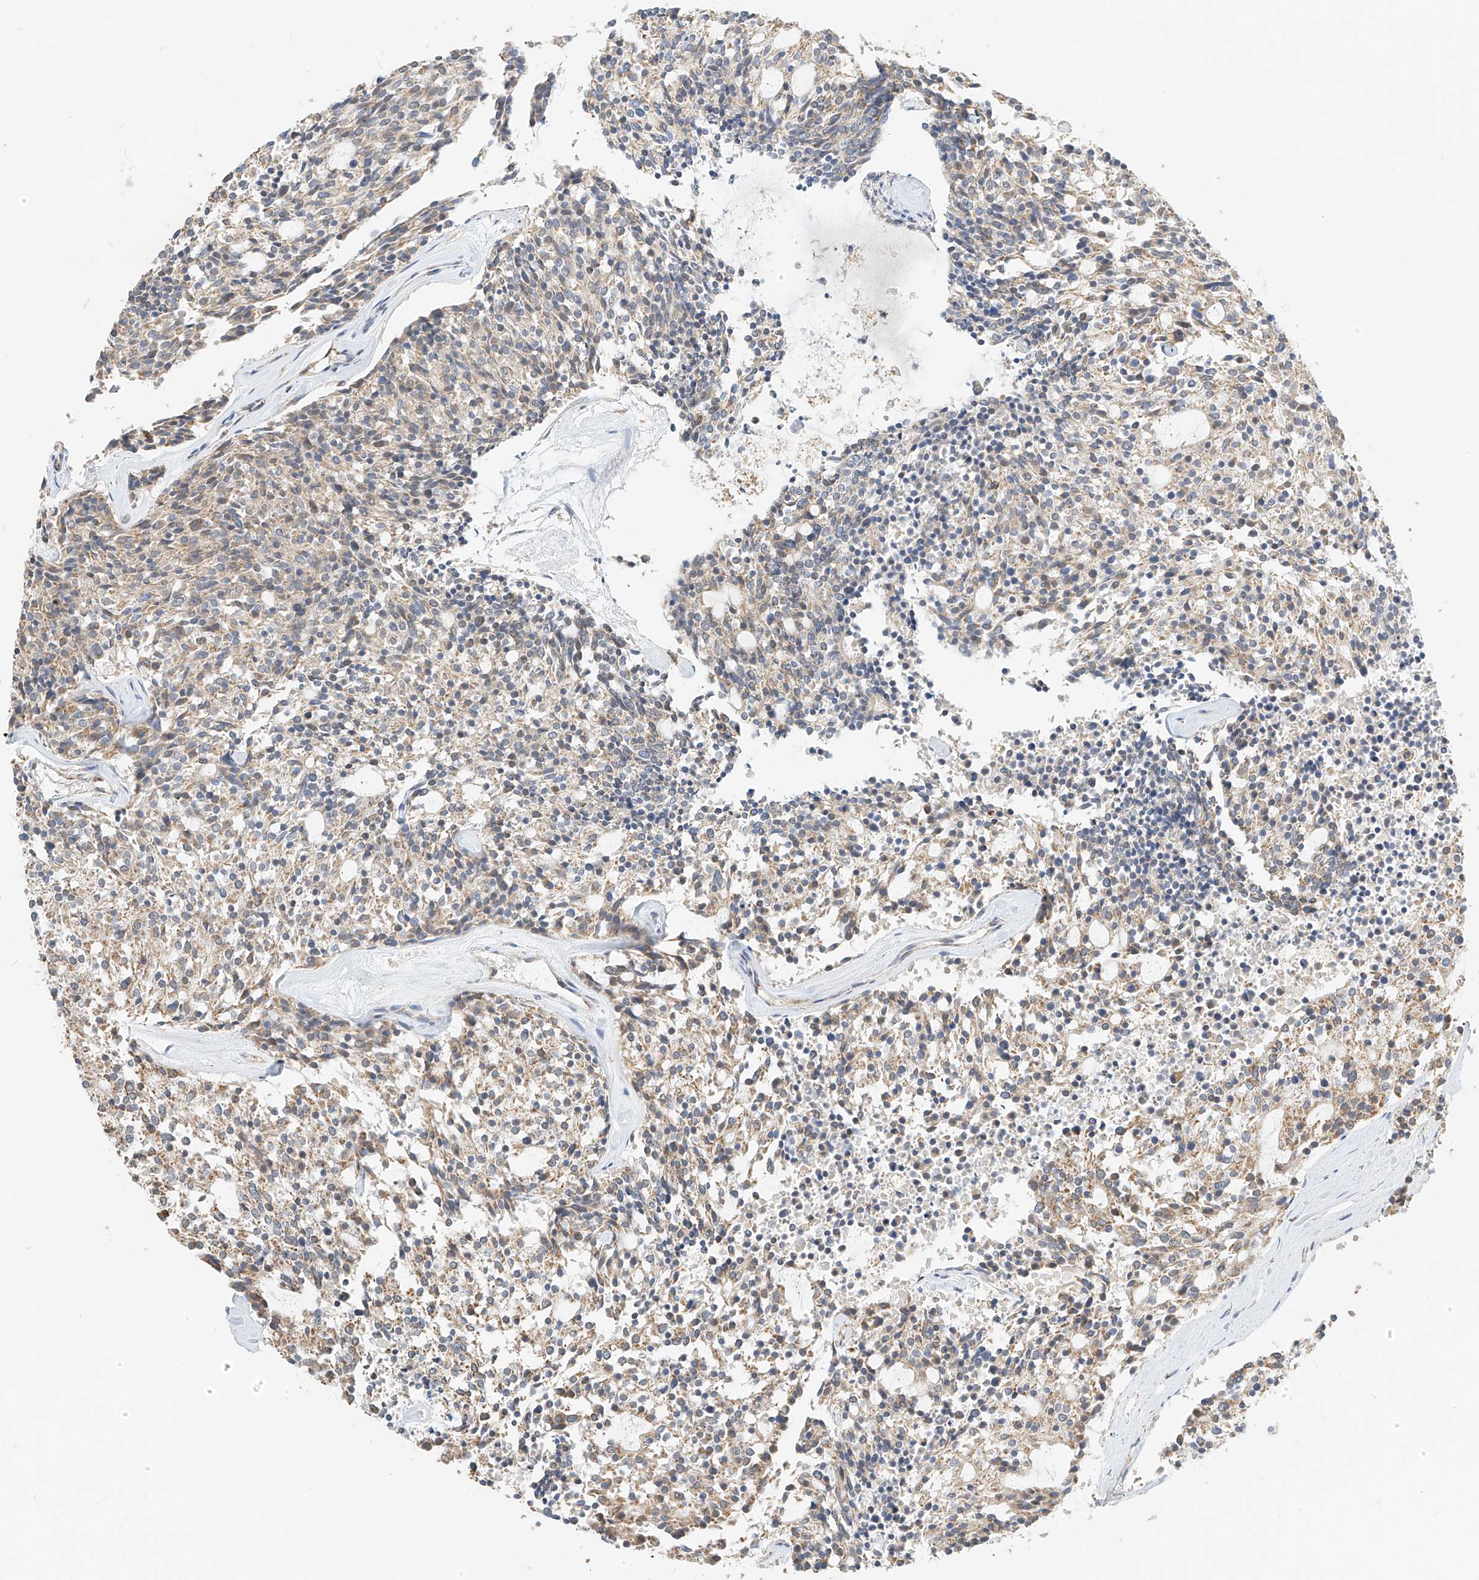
{"staining": {"intensity": "weak", "quantity": "25%-75%", "location": "cytoplasmic/membranous"}, "tissue": "carcinoid", "cell_type": "Tumor cells", "image_type": "cancer", "snomed": [{"axis": "morphology", "description": "Carcinoid, malignant, NOS"}, {"axis": "topography", "description": "Pancreas"}], "caption": "Carcinoid was stained to show a protein in brown. There is low levels of weak cytoplasmic/membranous staining in approximately 25%-75% of tumor cells. (Stains: DAB (3,3'-diaminobenzidine) in brown, nuclei in blue, Microscopy: brightfield microscopy at high magnification).", "gene": "YIPF7", "patient": {"sex": "female", "age": 54}}